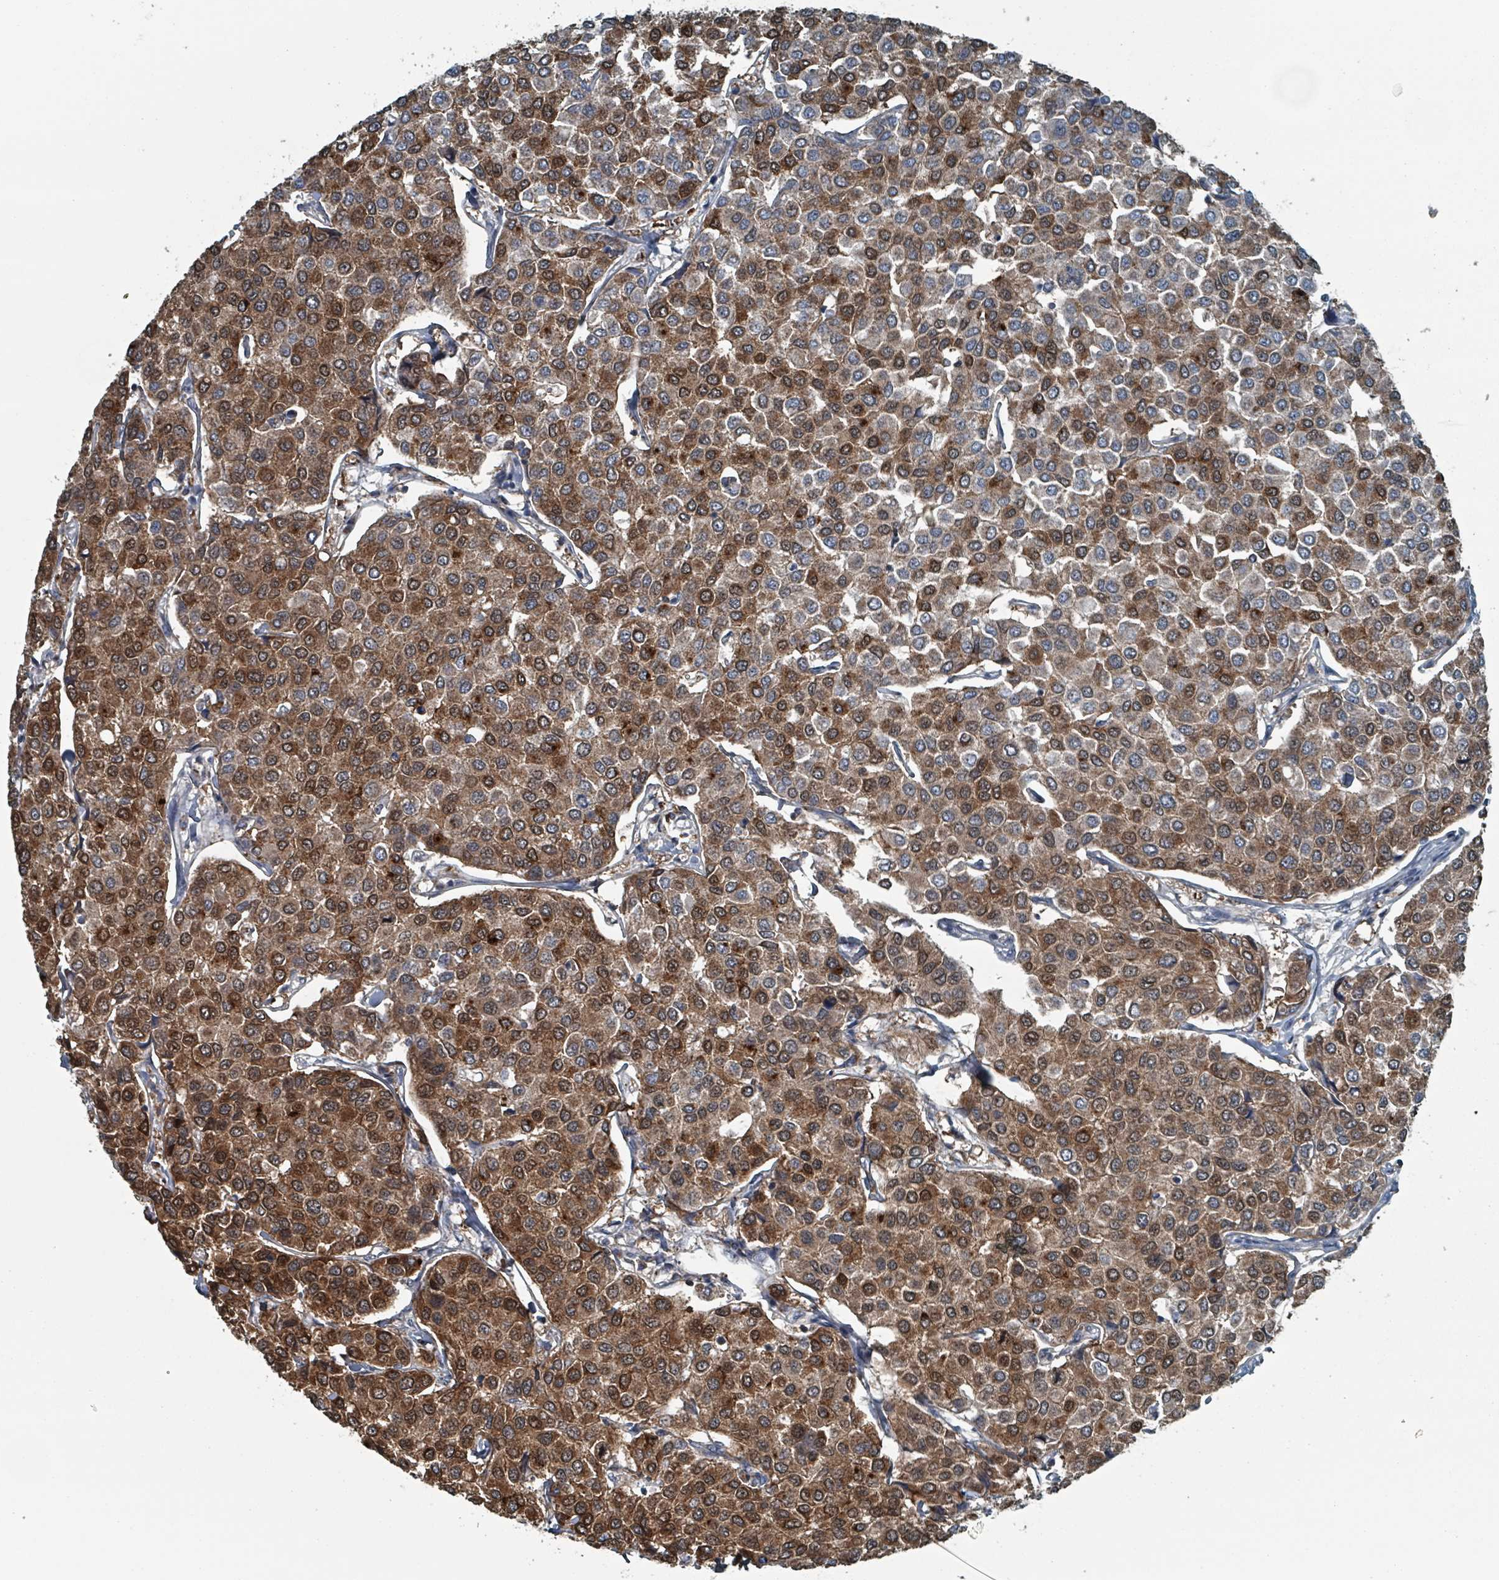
{"staining": {"intensity": "strong", "quantity": ">75%", "location": "cytoplasmic/membranous"}, "tissue": "breast cancer", "cell_type": "Tumor cells", "image_type": "cancer", "snomed": [{"axis": "morphology", "description": "Duct carcinoma"}, {"axis": "topography", "description": "Breast"}], "caption": "Human breast cancer stained for a protein (brown) demonstrates strong cytoplasmic/membranous positive positivity in about >75% of tumor cells.", "gene": "ABHD18", "patient": {"sex": "female", "age": 55}}